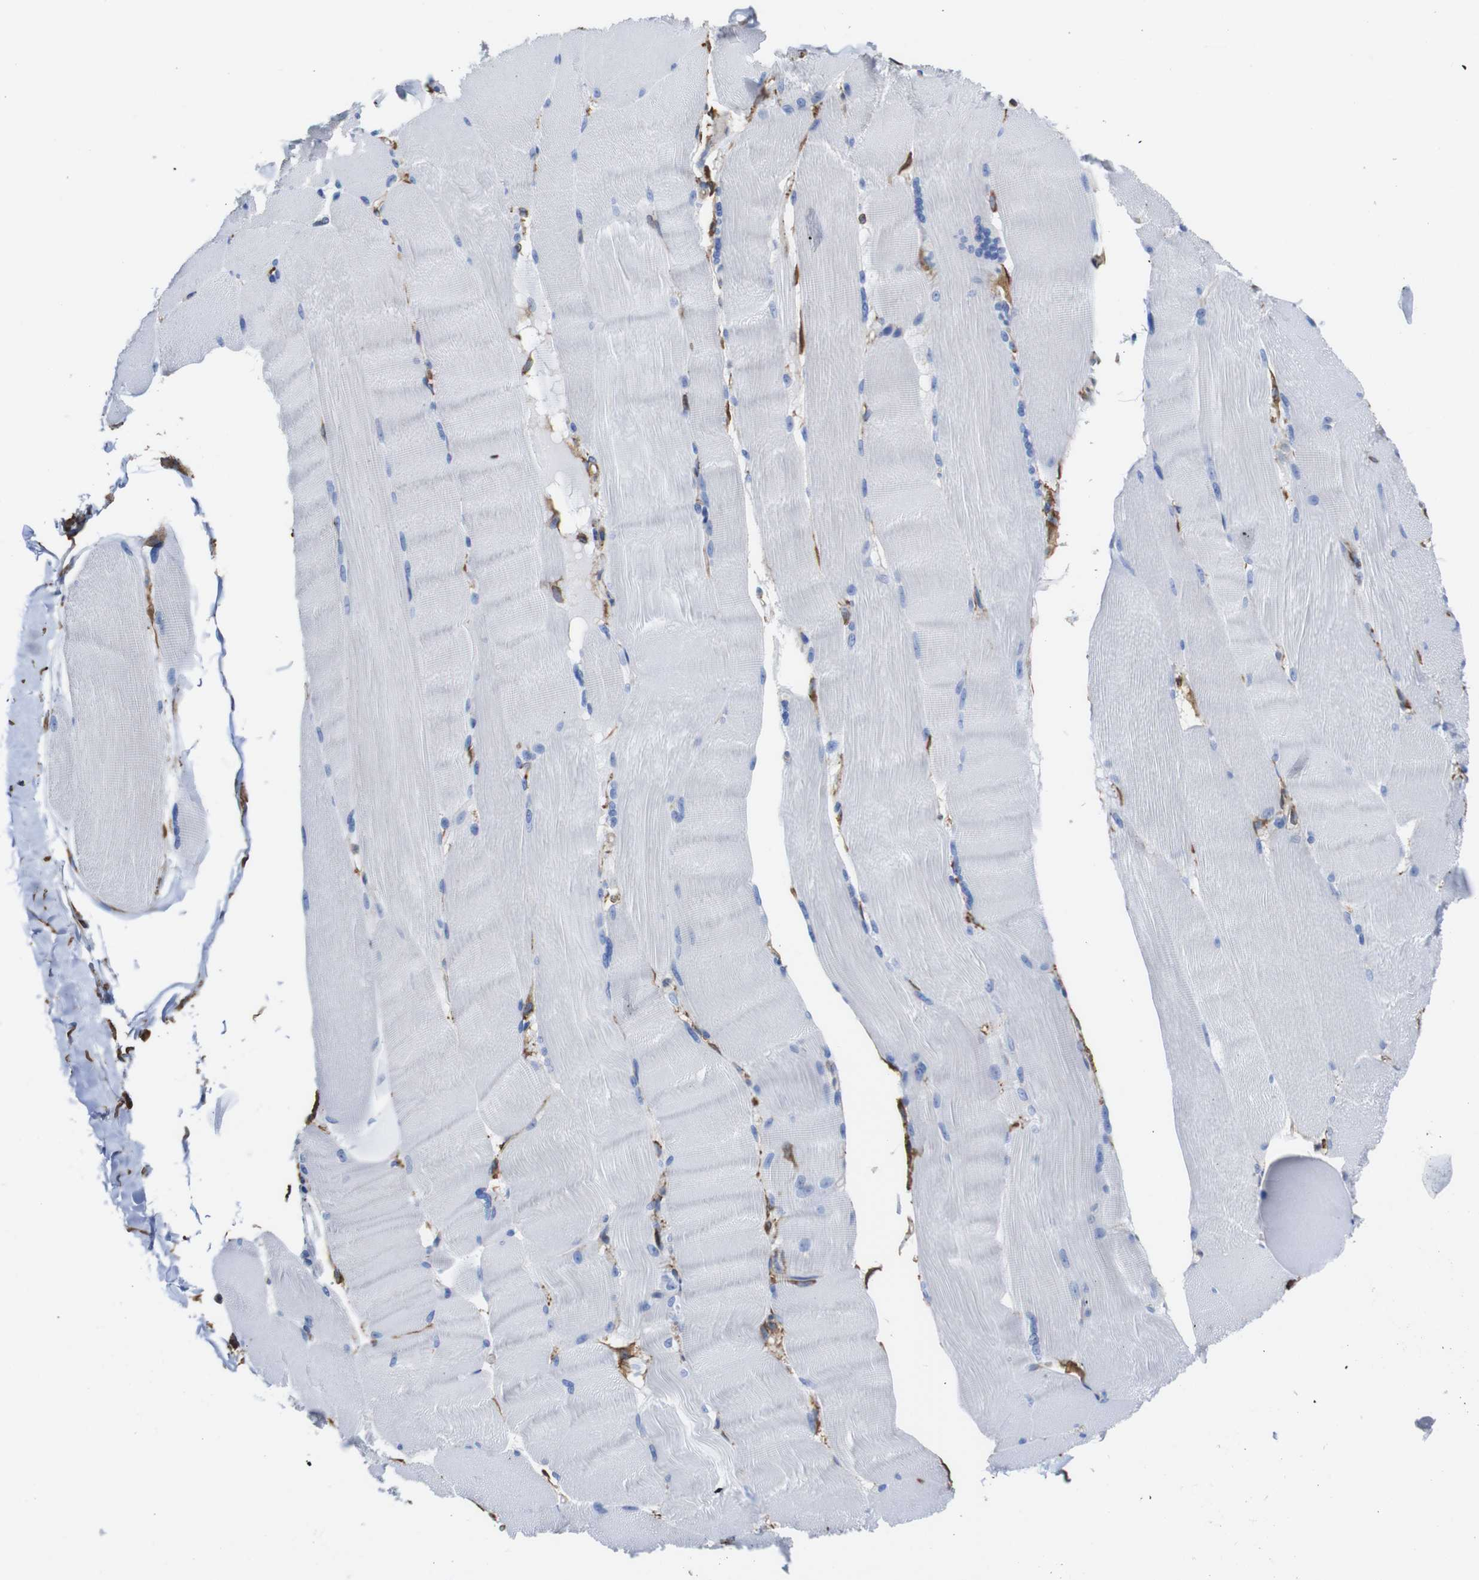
{"staining": {"intensity": "negative", "quantity": "none", "location": "none"}, "tissue": "skeletal muscle", "cell_type": "Myocytes", "image_type": "normal", "snomed": [{"axis": "morphology", "description": "Normal tissue, NOS"}, {"axis": "topography", "description": "Skin"}, {"axis": "topography", "description": "Skeletal muscle"}], "caption": "Image shows no protein expression in myocytes of normal skeletal muscle.", "gene": "PPIB", "patient": {"sex": "male", "age": 83}}